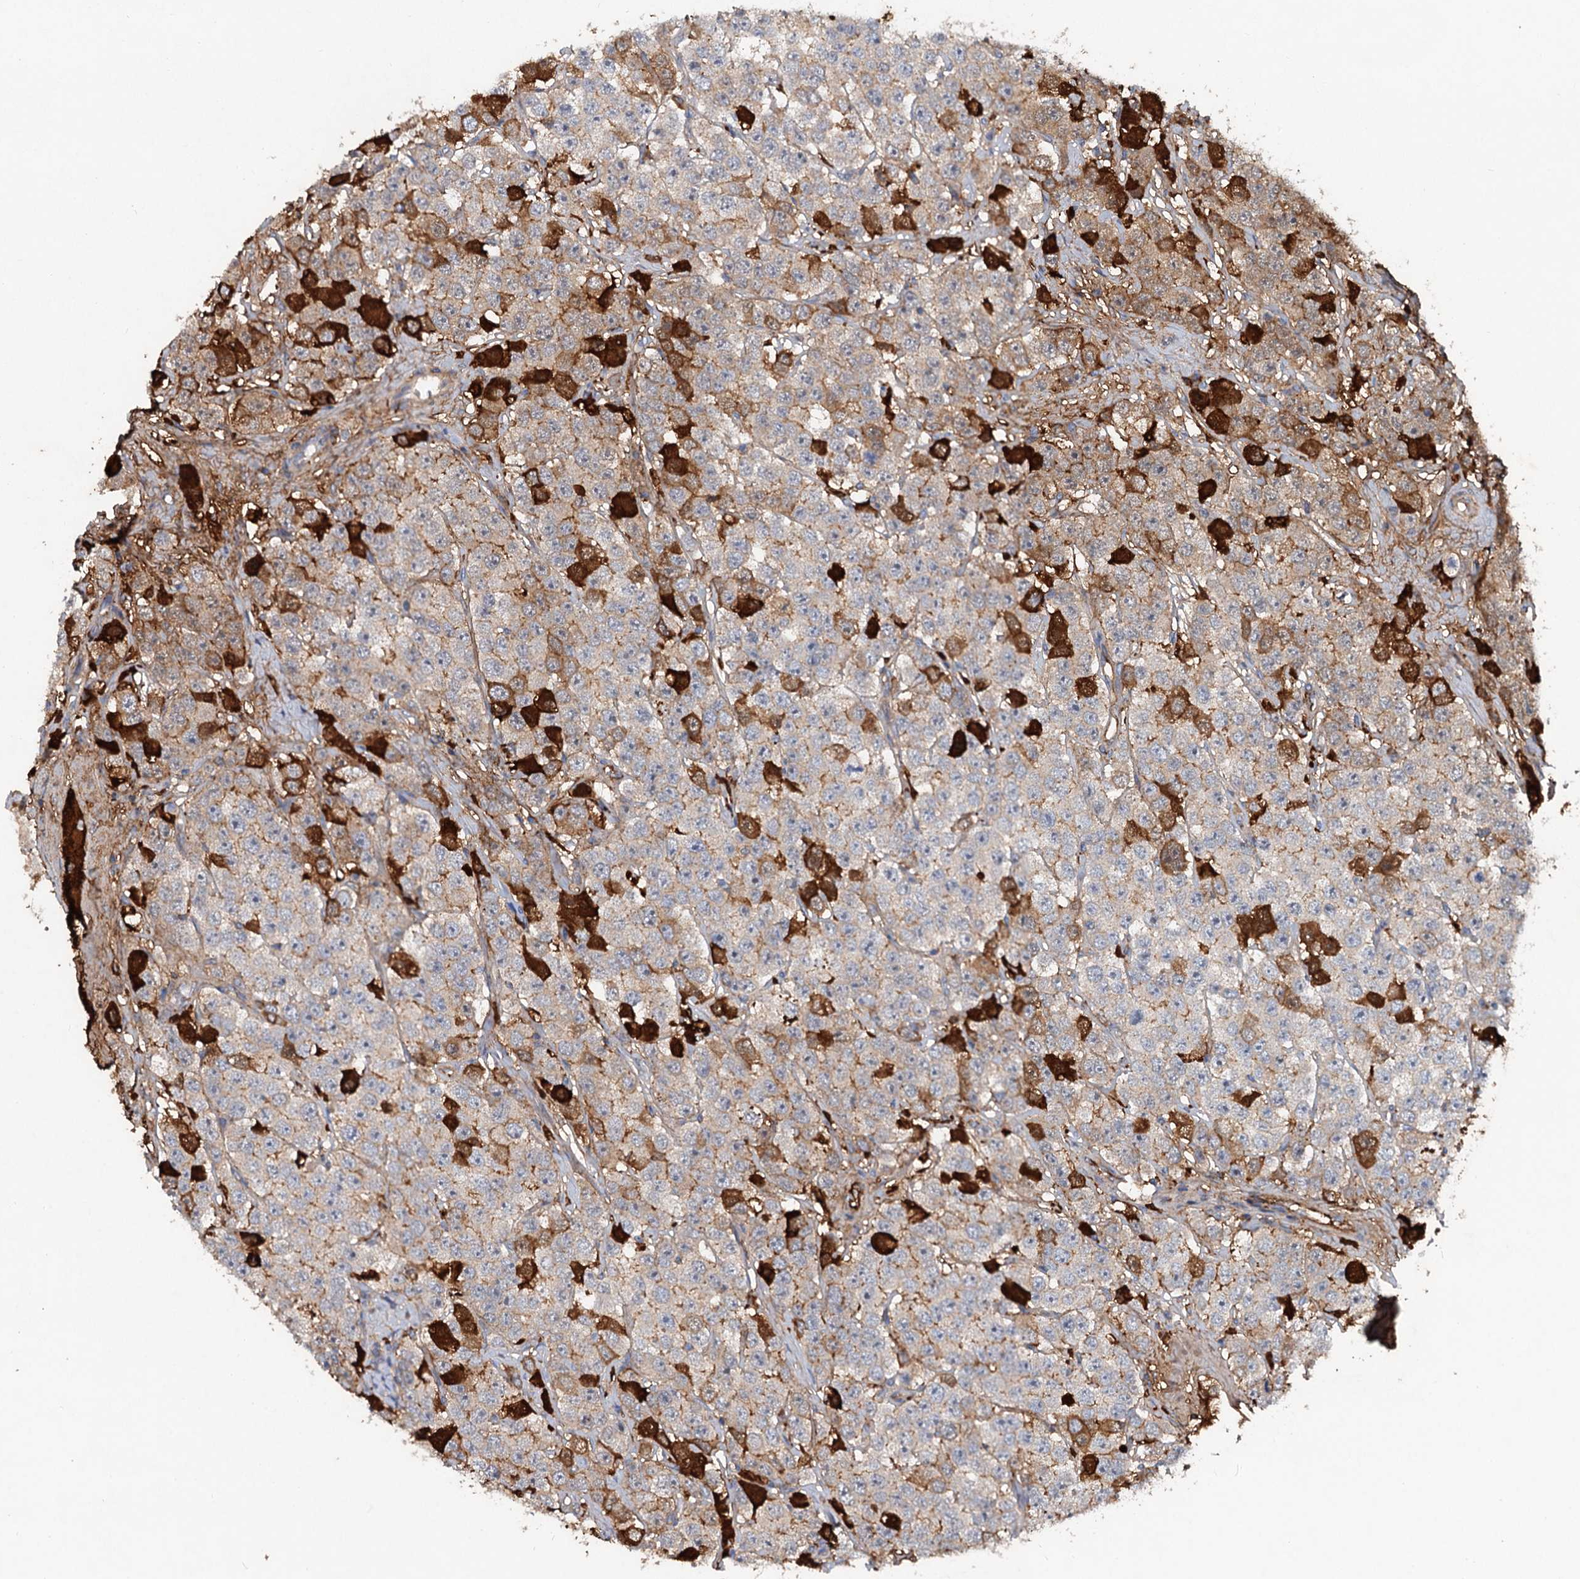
{"staining": {"intensity": "strong", "quantity": "<25%", "location": "cytoplasmic/membranous"}, "tissue": "testis cancer", "cell_type": "Tumor cells", "image_type": "cancer", "snomed": [{"axis": "morphology", "description": "Seminoma, NOS"}, {"axis": "topography", "description": "Testis"}], "caption": "Tumor cells demonstrate strong cytoplasmic/membranous expression in about <25% of cells in seminoma (testis).", "gene": "CHRD", "patient": {"sex": "male", "age": 28}}